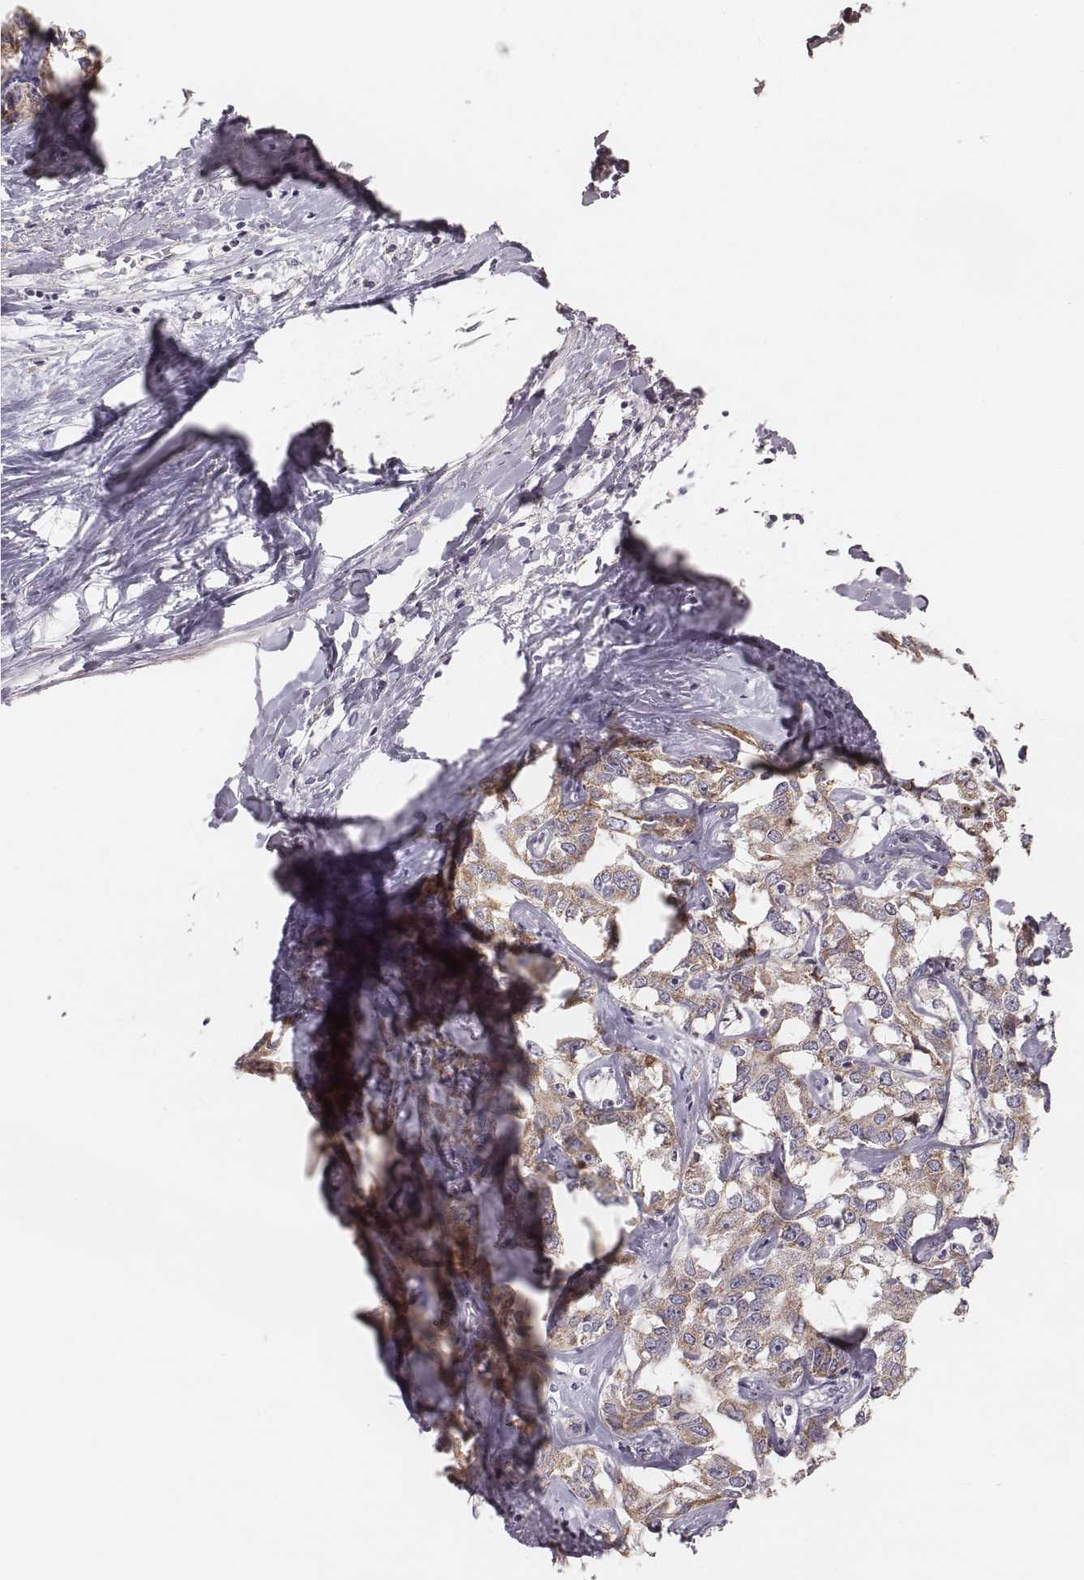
{"staining": {"intensity": "moderate", "quantity": ">75%", "location": "cytoplasmic/membranous"}, "tissue": "liver cancer", "cell_type": "Tumor cells", "image_type": "cancer", "snomed": [{"axis": "morphology", "description": "Cholangiocarcinoma"}, {"axis": "topography", "description": "Liver"}], "caption": "Immunohistochemistry staining of liver cancer (cholangiocarcinoma), which demonstrates medium levels of moderate cytoplasmic/membranous staining in approximately >75% of tumor cells indicating moderate cytoplasmic/membranous protein expression. The staining was performed using DAB (3,3'-diaminobenzidine) (brown) for protein detection and nuclei were counterstained in hematoxylin (blue).", "gene": "MRPS27", "patient": {"sex": "male", "age": 59}}